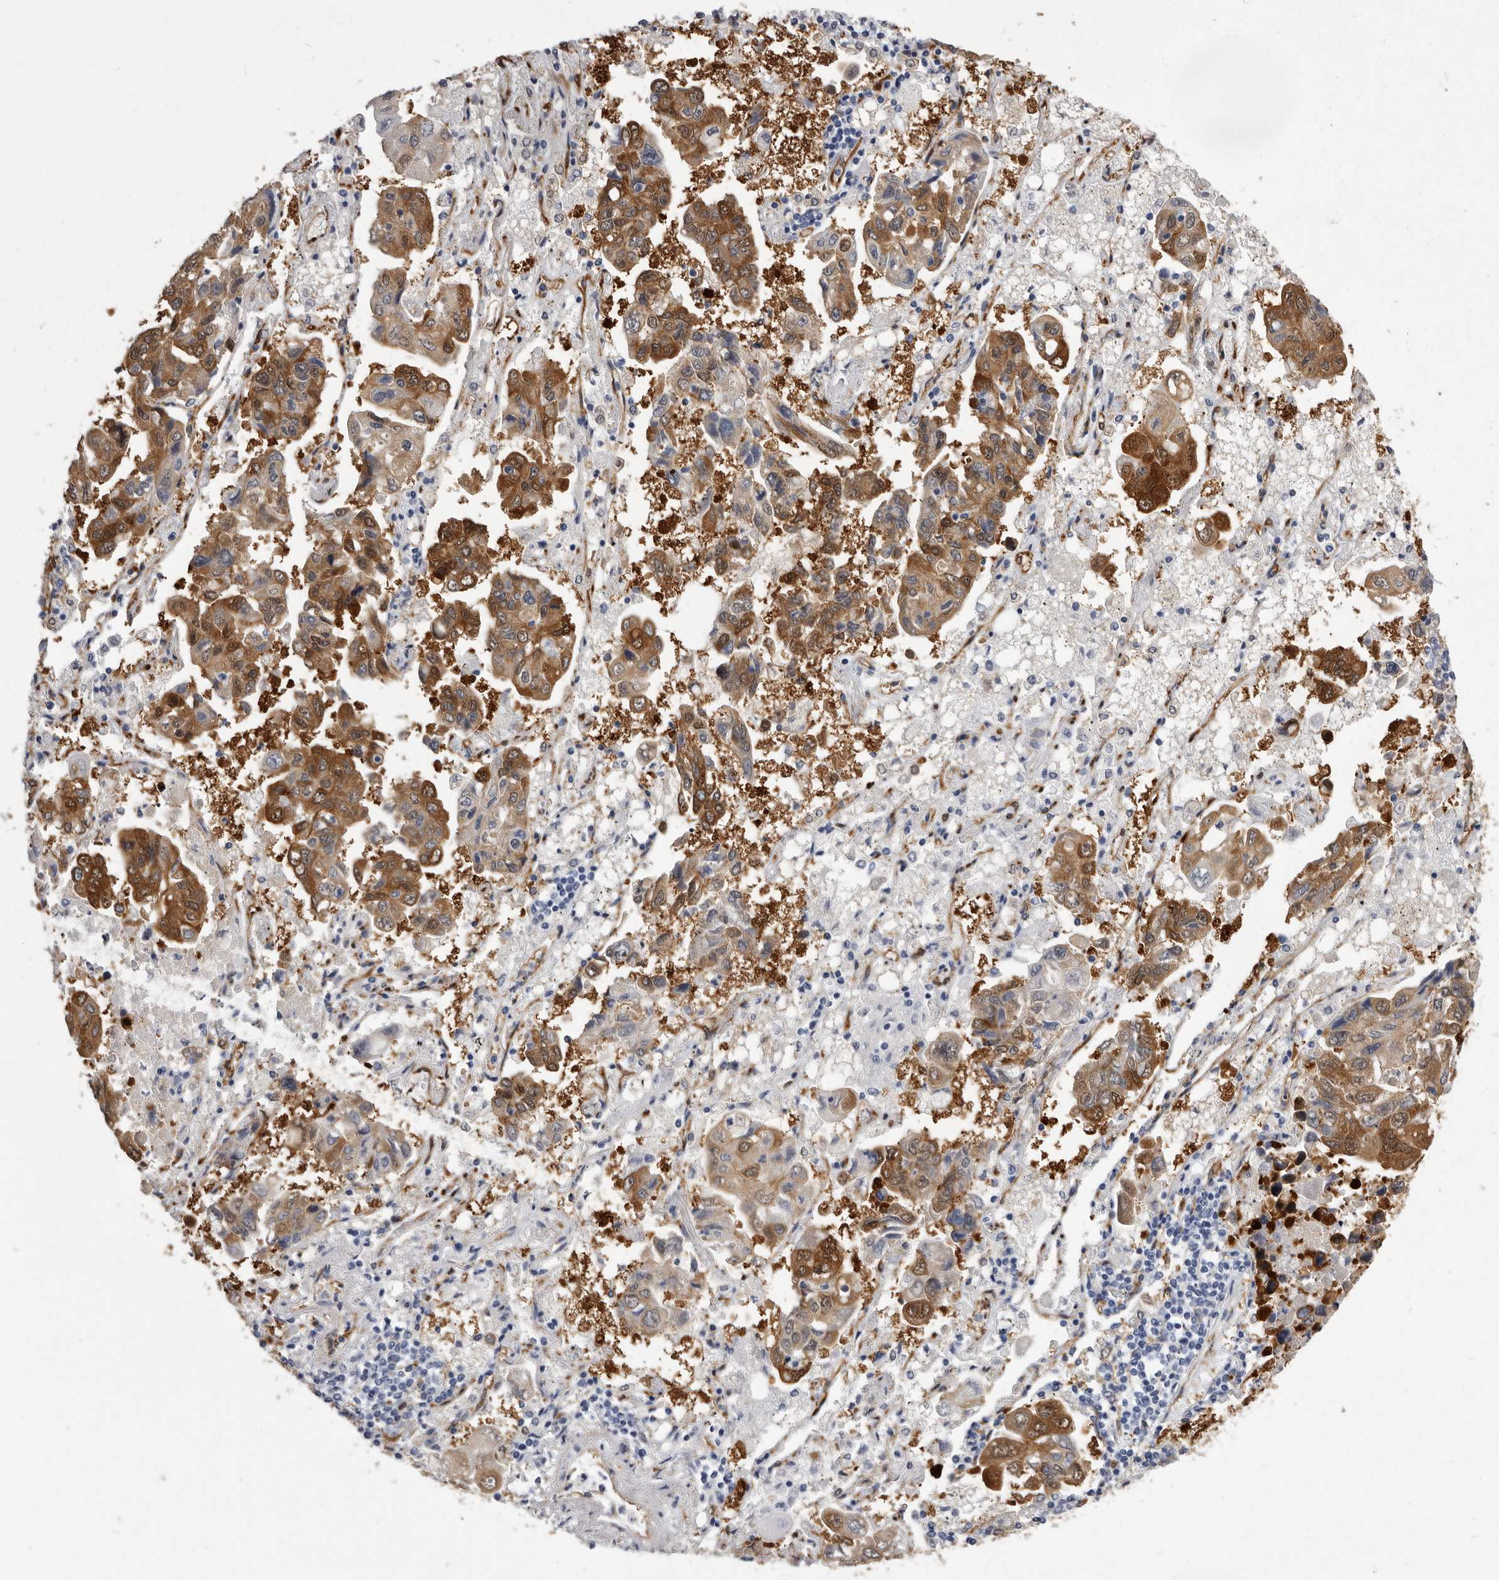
{"staining": {"intensity": "strong", "quantity": "25%-75%", "location": "cytoplasmic/membranous,nuclear"}, "tissue": "lung cancer", "cell_type": "Tumor cells", "image_type": "cancer", "snomed": [{"axis": "morphology", "description": "Adenocarcinoma, NOS"}, {"axis": "topography", "description": "Lung"}], "caption": "Protein expression analysis of human lung cancer reveals strong cytoplasmic/membranous and nuclear expression in about 25%-75% of tumor cells.", "gene": "ENAH", "patient": {"sex": "male", "age": 64}}